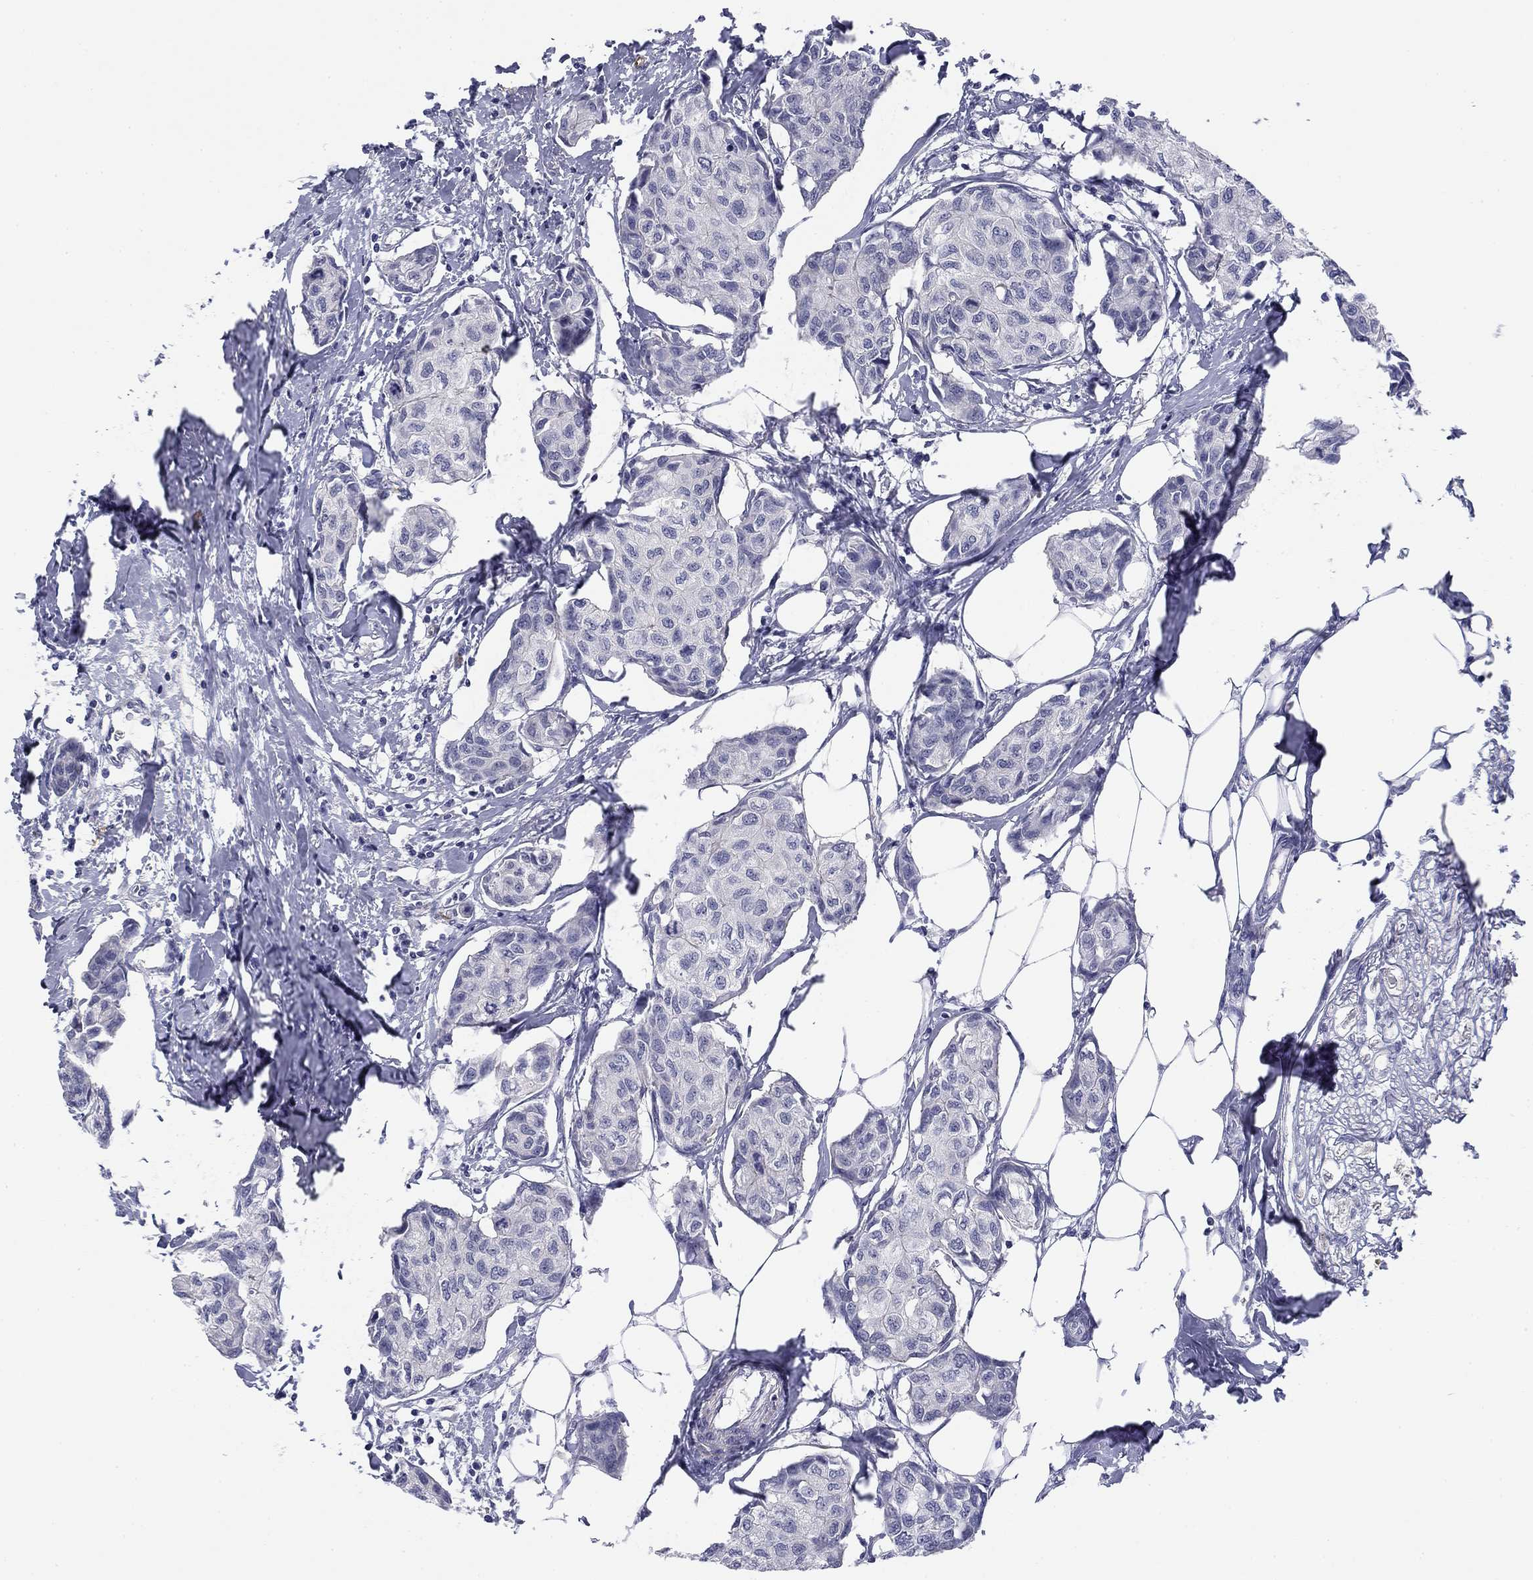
{"staining": {"intensity": "negative", "quantity": "none", "location": "none"}, "tissue": "breast cancer", "cell_type": "Tumor cells", "image_type": "cancer", "snomed": [{"axis": "morphology", "description": "Duct carcinoma"}, {"axis": "topography", "description": "Breast"}], "caption": "This is an immunohistochemistry (IHC) micrograph of human breast cancer. There is no staining in tumor cells.", "gene": "TIGD4", "patient": {"sex": "female", "age": 80}}